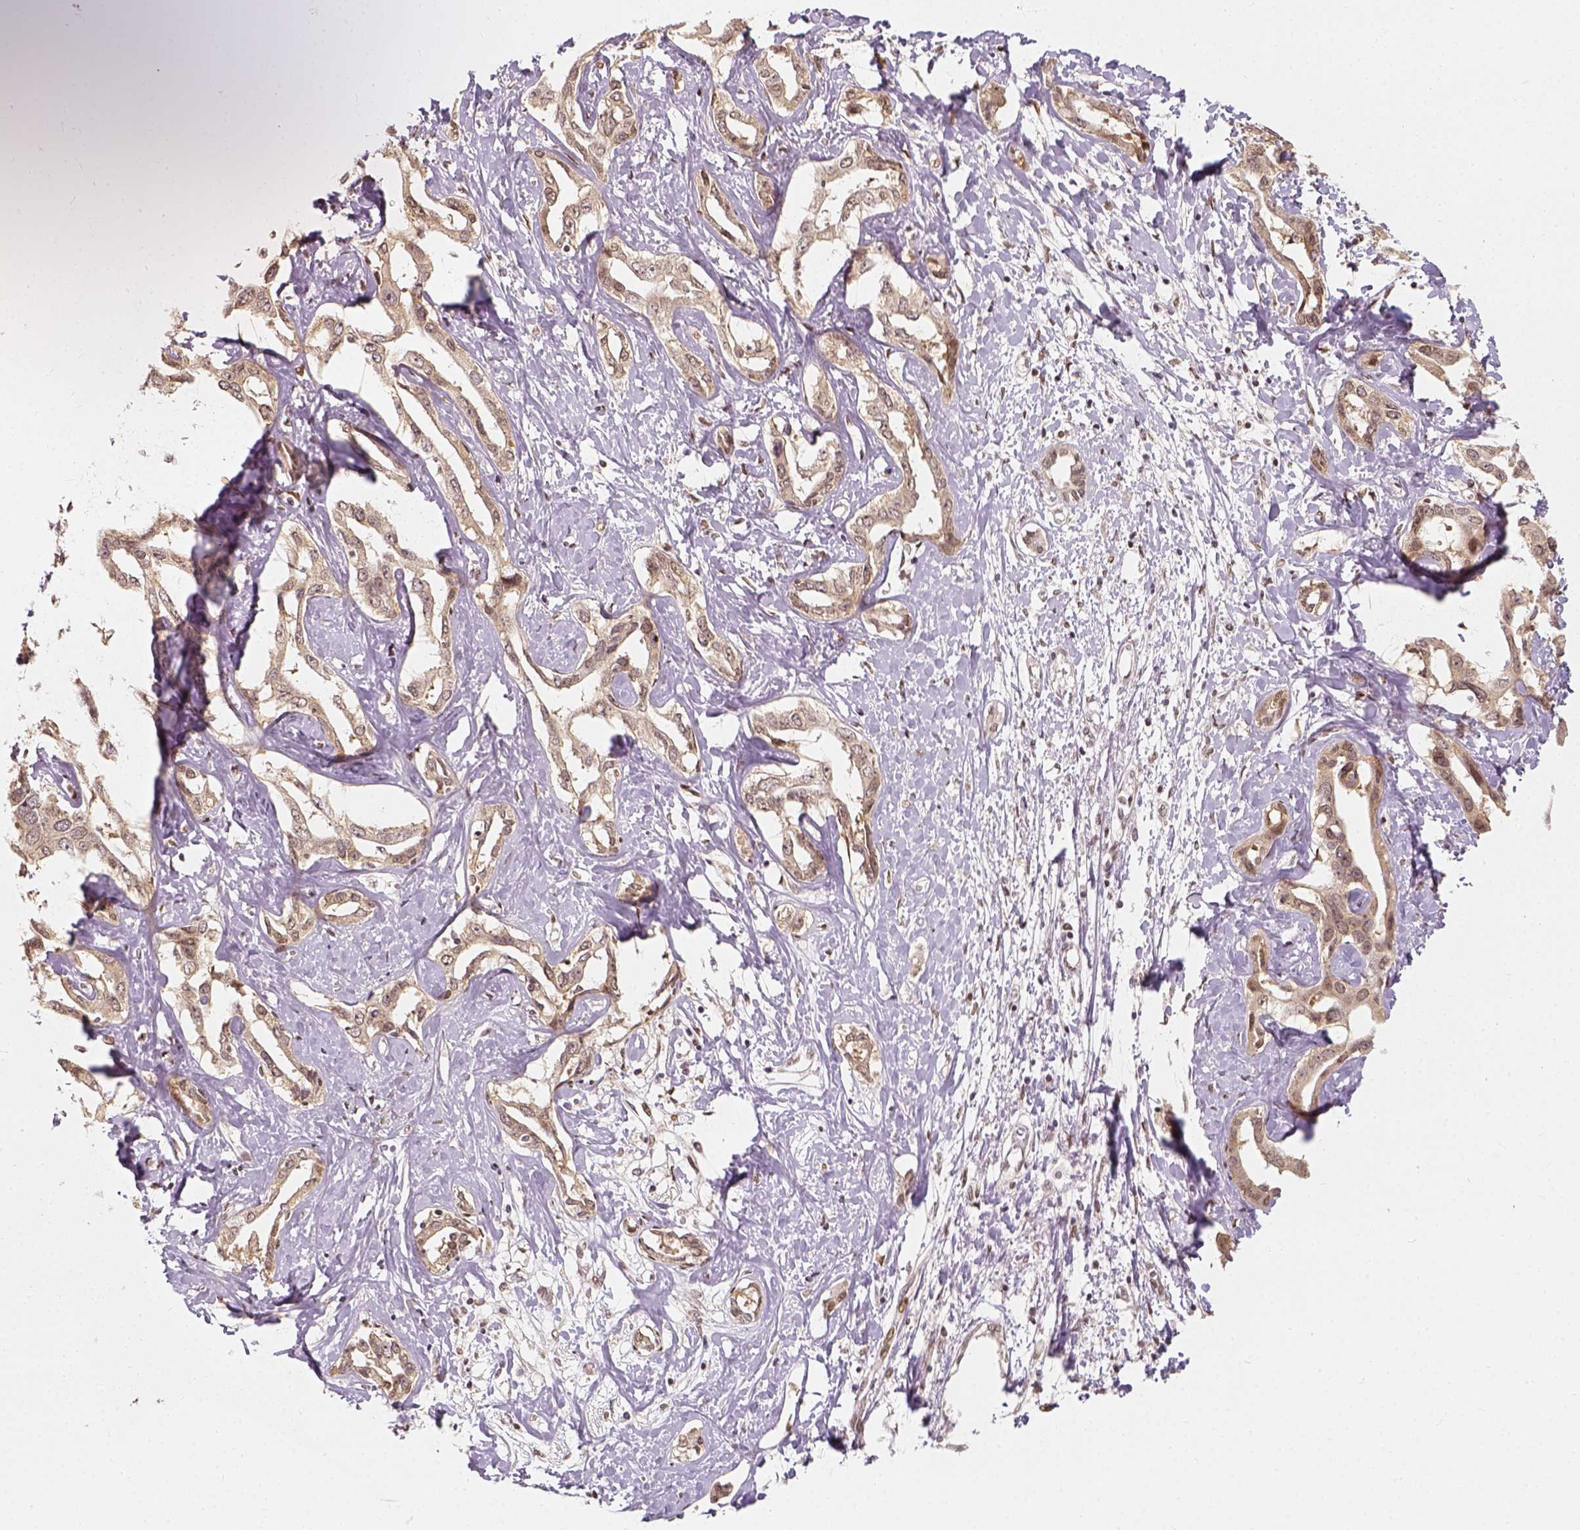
{"staining": {"intensity": "weak", "quantity": ">75%", "location": "cytoplasmic/membranous"}, "tissue": "liver cancer", "cell_type": "Tumor cells", "image_type": "cancer", "snomed": [{"axis": "morphology", "description": "Cholangiocarcinoma"}, {"axis": "topography", "description": "Liver"}], "caption": "Protein staining exhibits weak cytoplasmic/membranous positivity in about >75% of tumor cells in liver cancer. (DAB = brown stain, brightfield microscopy at high magnification).", "gene": "ZMAT3", "patient": {"sex": "male", "age": 59}}